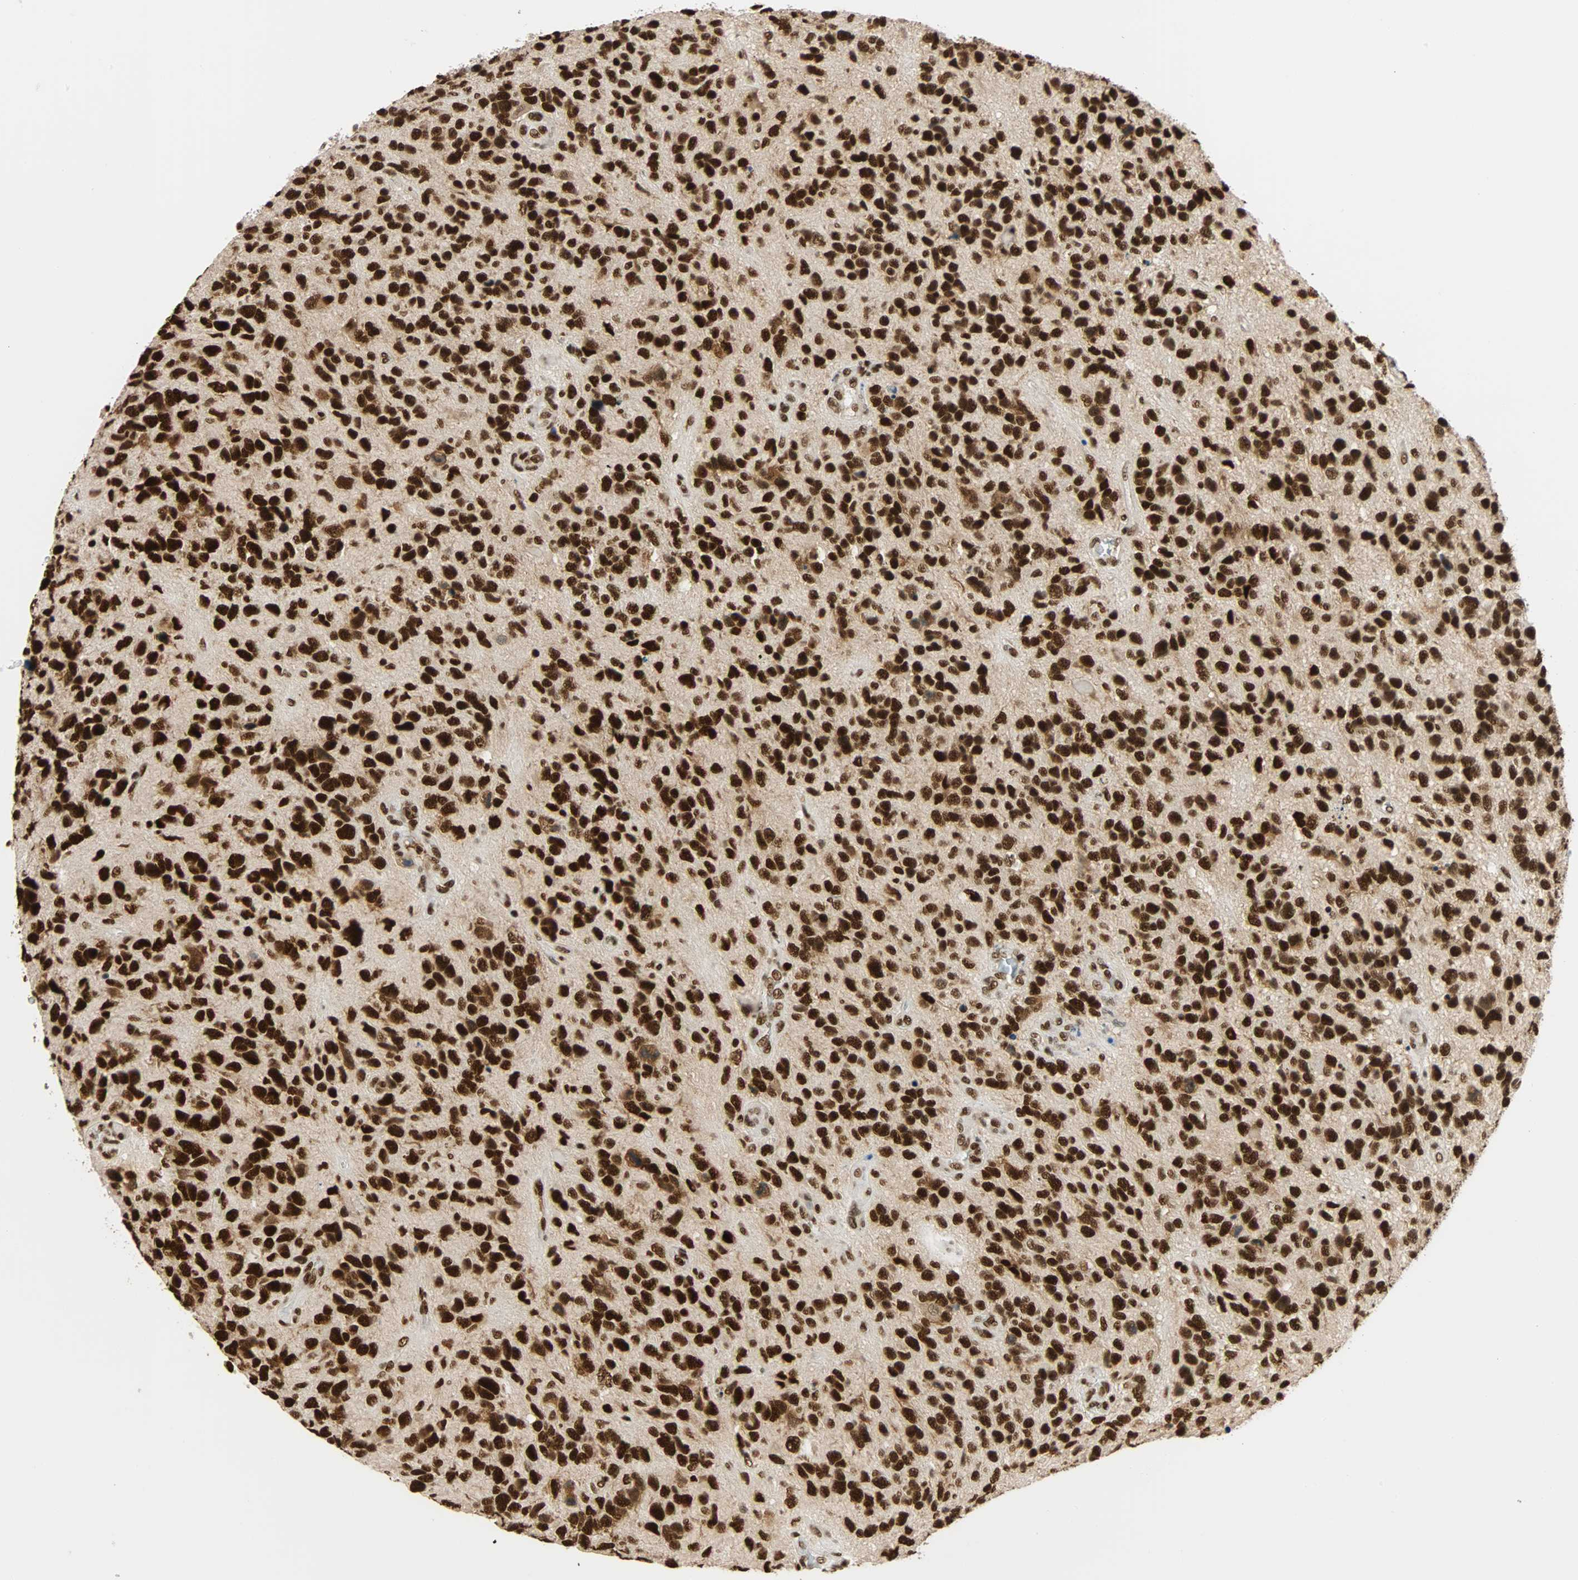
{"staining": {"intensity": "strong", "quantity": ">75%", "location": "nuclear"}, "tissue": "glioma", "cell_type": "Tumor cells", "image_type": "cancer", "snomed": [{"axis": "morphology", "description": "Glioma, malignant, High grade"}, {"axis": "topography", "description": "Brain"}], "caption": "This photomicrograph displays immunohistochemistry staining of human malignant glioma (high-grade), with high strong nuclear positivity in approximately >75% of tumor cells.", "gene": "CDK12", "patient": {"sex": "female", "age": 58}}